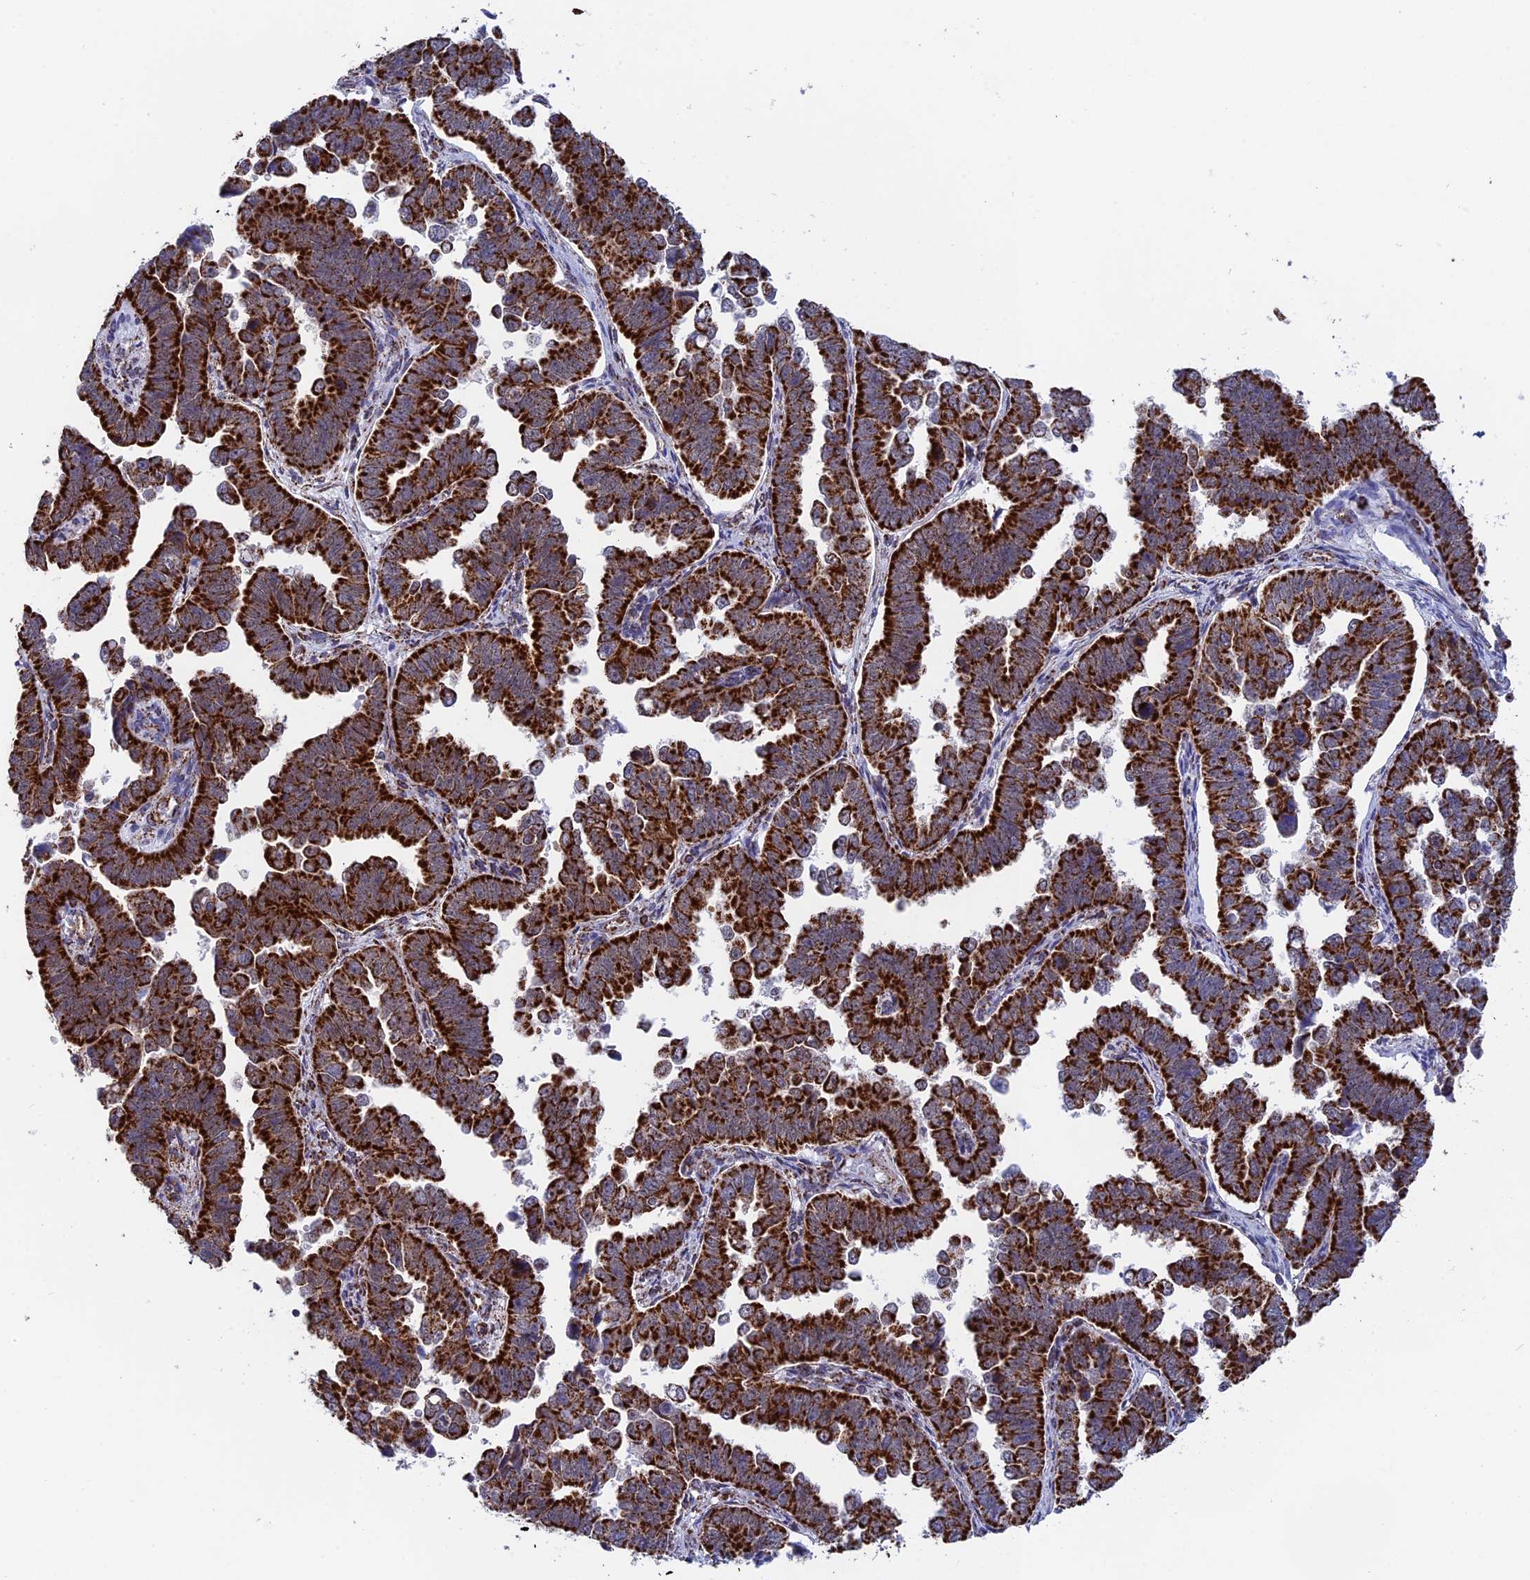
{"staining": {"intensity": "strong", "quantity": ">75%", "location": "cytoplasmic/membranous"}, "tissue": "endometrial cancer", "cell_type": "Tumor cells", "image_type": "cancer", "snomed": [{"axis": "morphology", "description": "Adenocarcinoma, NOS"}, {"axis": "topography", "description": "Endometrium"}], "caption": "Endometrial adenocarcinoma stained with a protein marker exhibits strong staining in tumor cells.", "gene": "CDC16", "patient": {"sex": "female", "age": 75}}